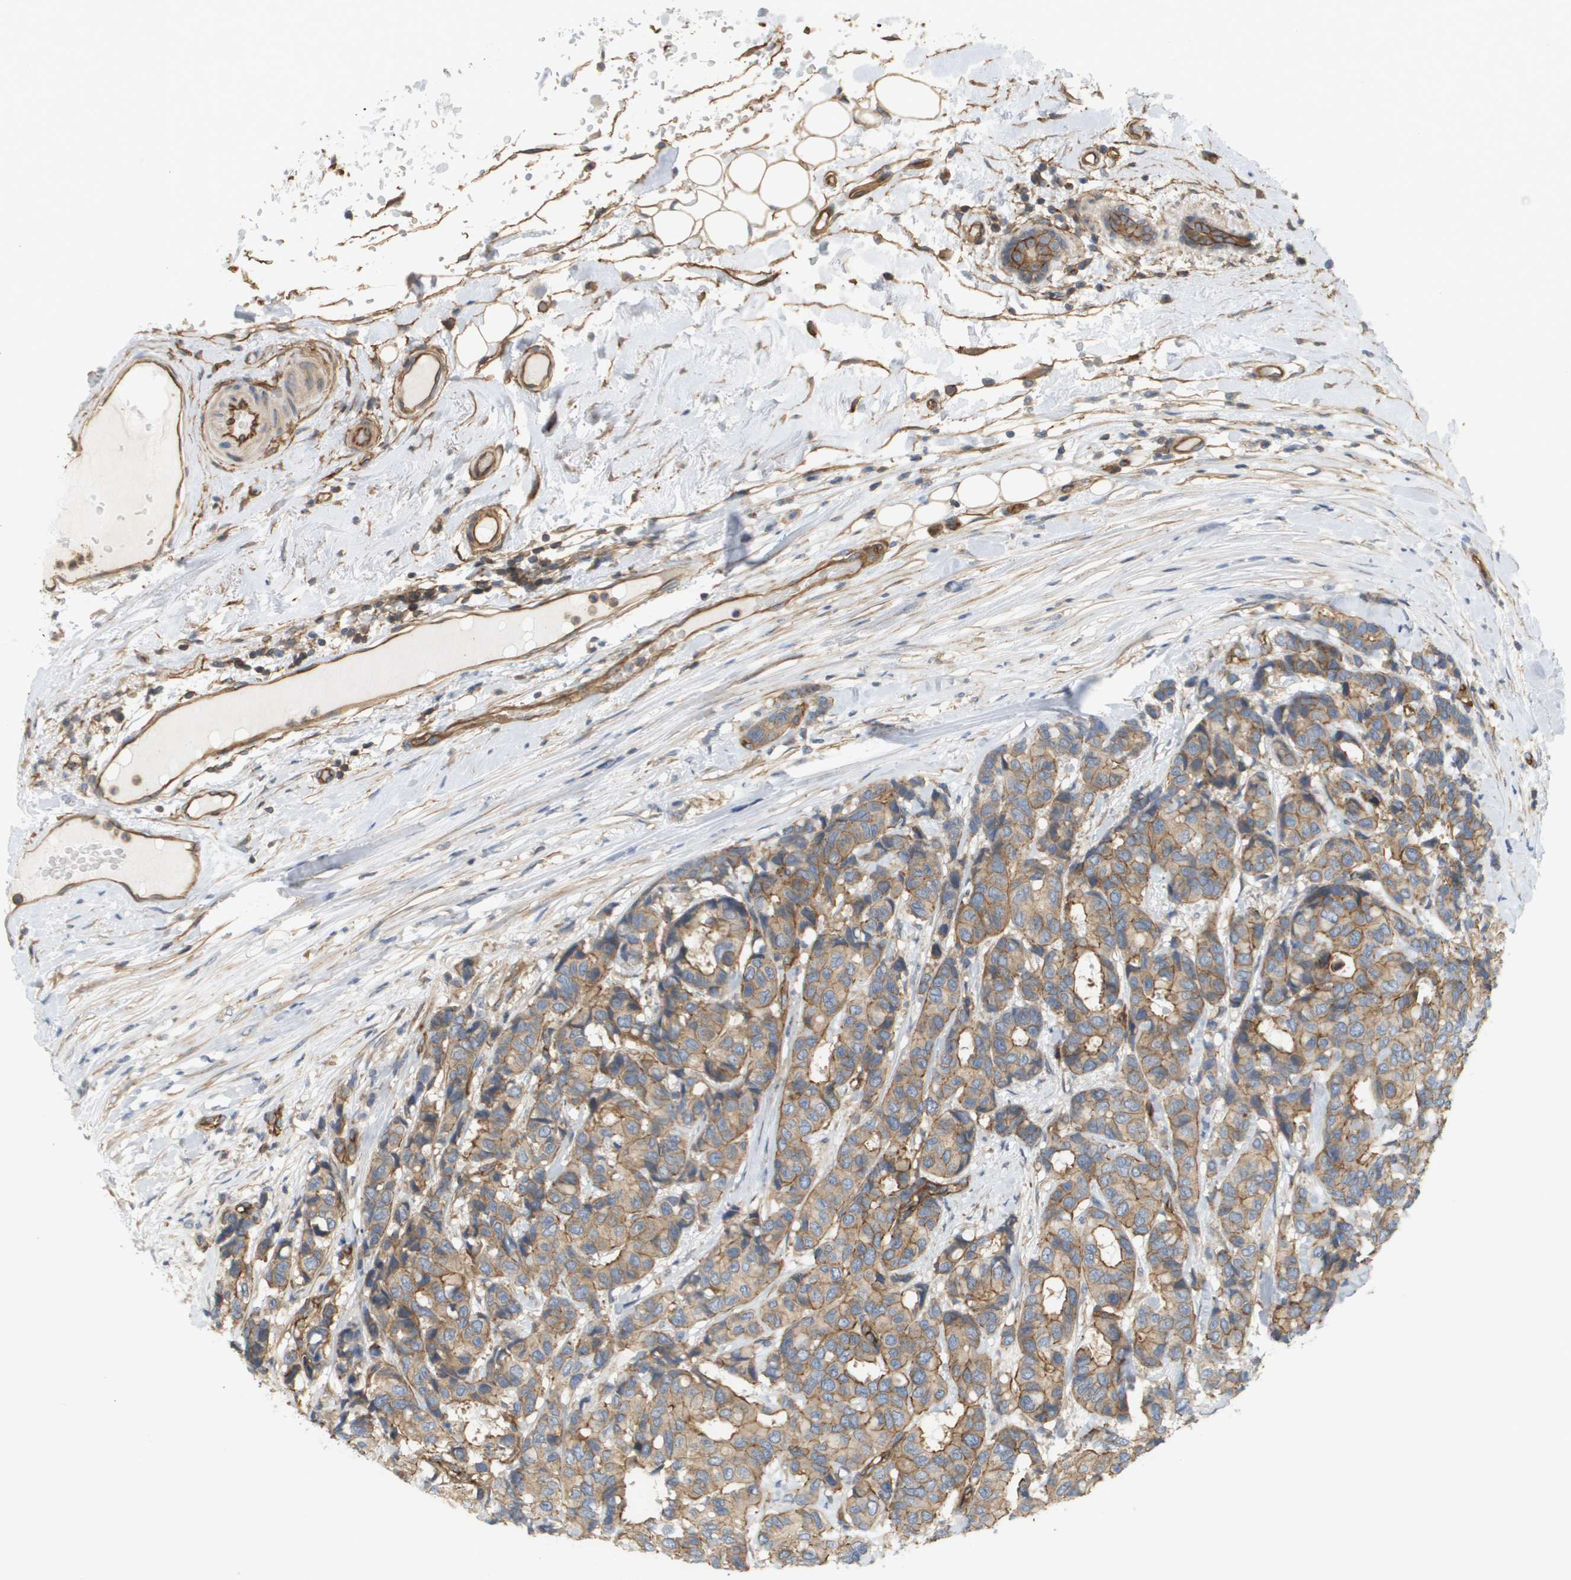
{"staining": {"intensity": "moderate", "quantity": ">75%", "location": "cytoplasmic/membranous"}, "tissue": "breast cancer", "cell_type": "Tumor cells", "image_type": "cancer", "snomed": [{"axis": "morphology", "description": "Duct carcinoma"}, {"axis": "topography", "description": "Breast"}], "caption": "Breast infiltrating ductal carcinoma was stained to show a protein in brown. There is medium levels of moderate cytoplasmic/membranous expression in approximately >75% of tumor cells.", "gene": "SGMS2", "patient": {"sex": "female", "age": 87}}